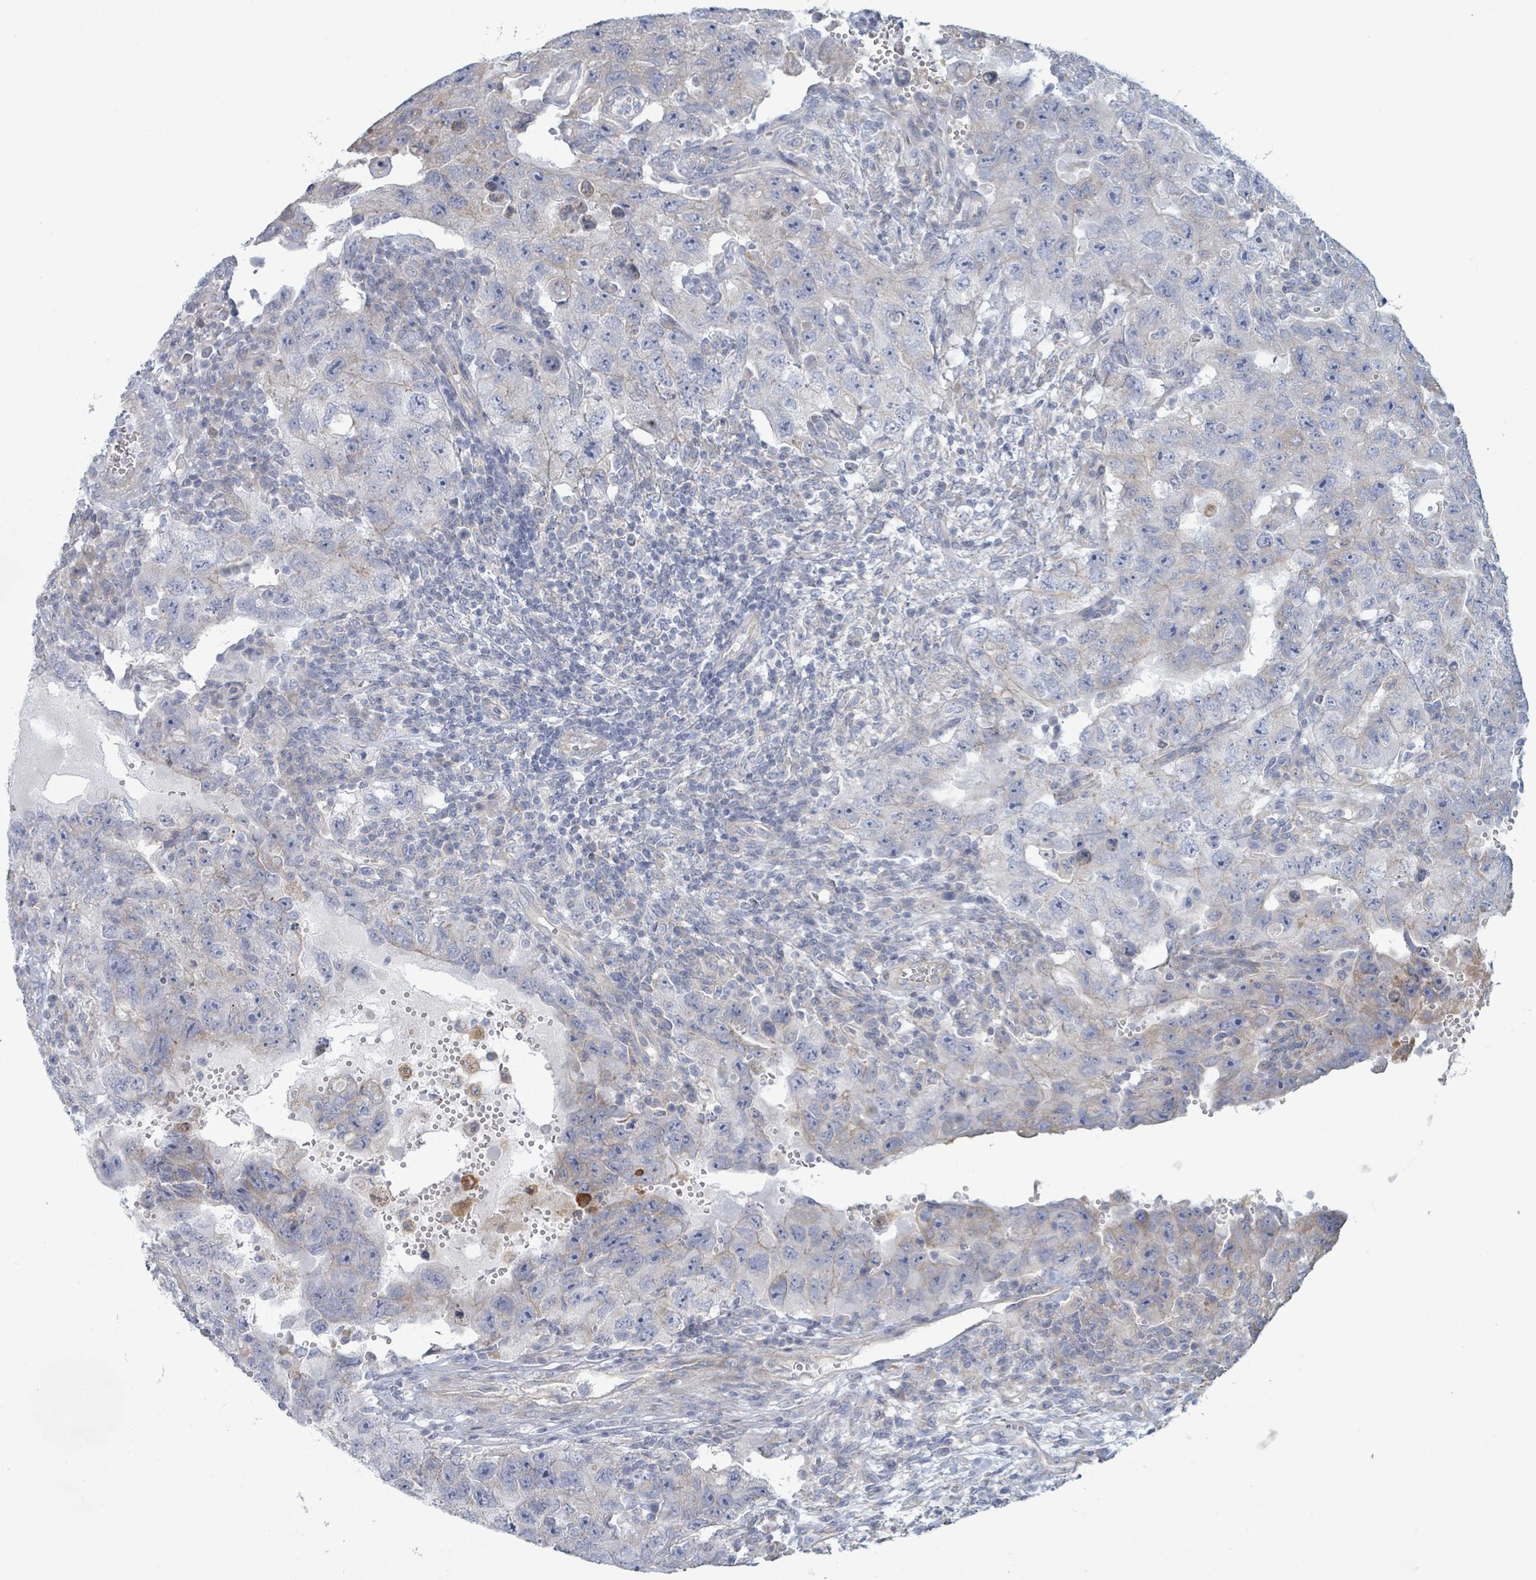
{"staining": {"intensity": "negative", "quantity": "none", "location": "none"}, "tissue": "testis cancer", "cell_type": "Tumor cells", "image_type": "cancer", "snomed": [{"axis": "morphology", "description": "Carcinoma, Embryonal, NOS"}, {"axis": "topography", "description": "Testis"}], "caption": "Tumor cells are negative for brown protein staining in testis embryonal carcinoma.", "gene": "COL13A1", "patient": {"sex": "male", "age": 26}}